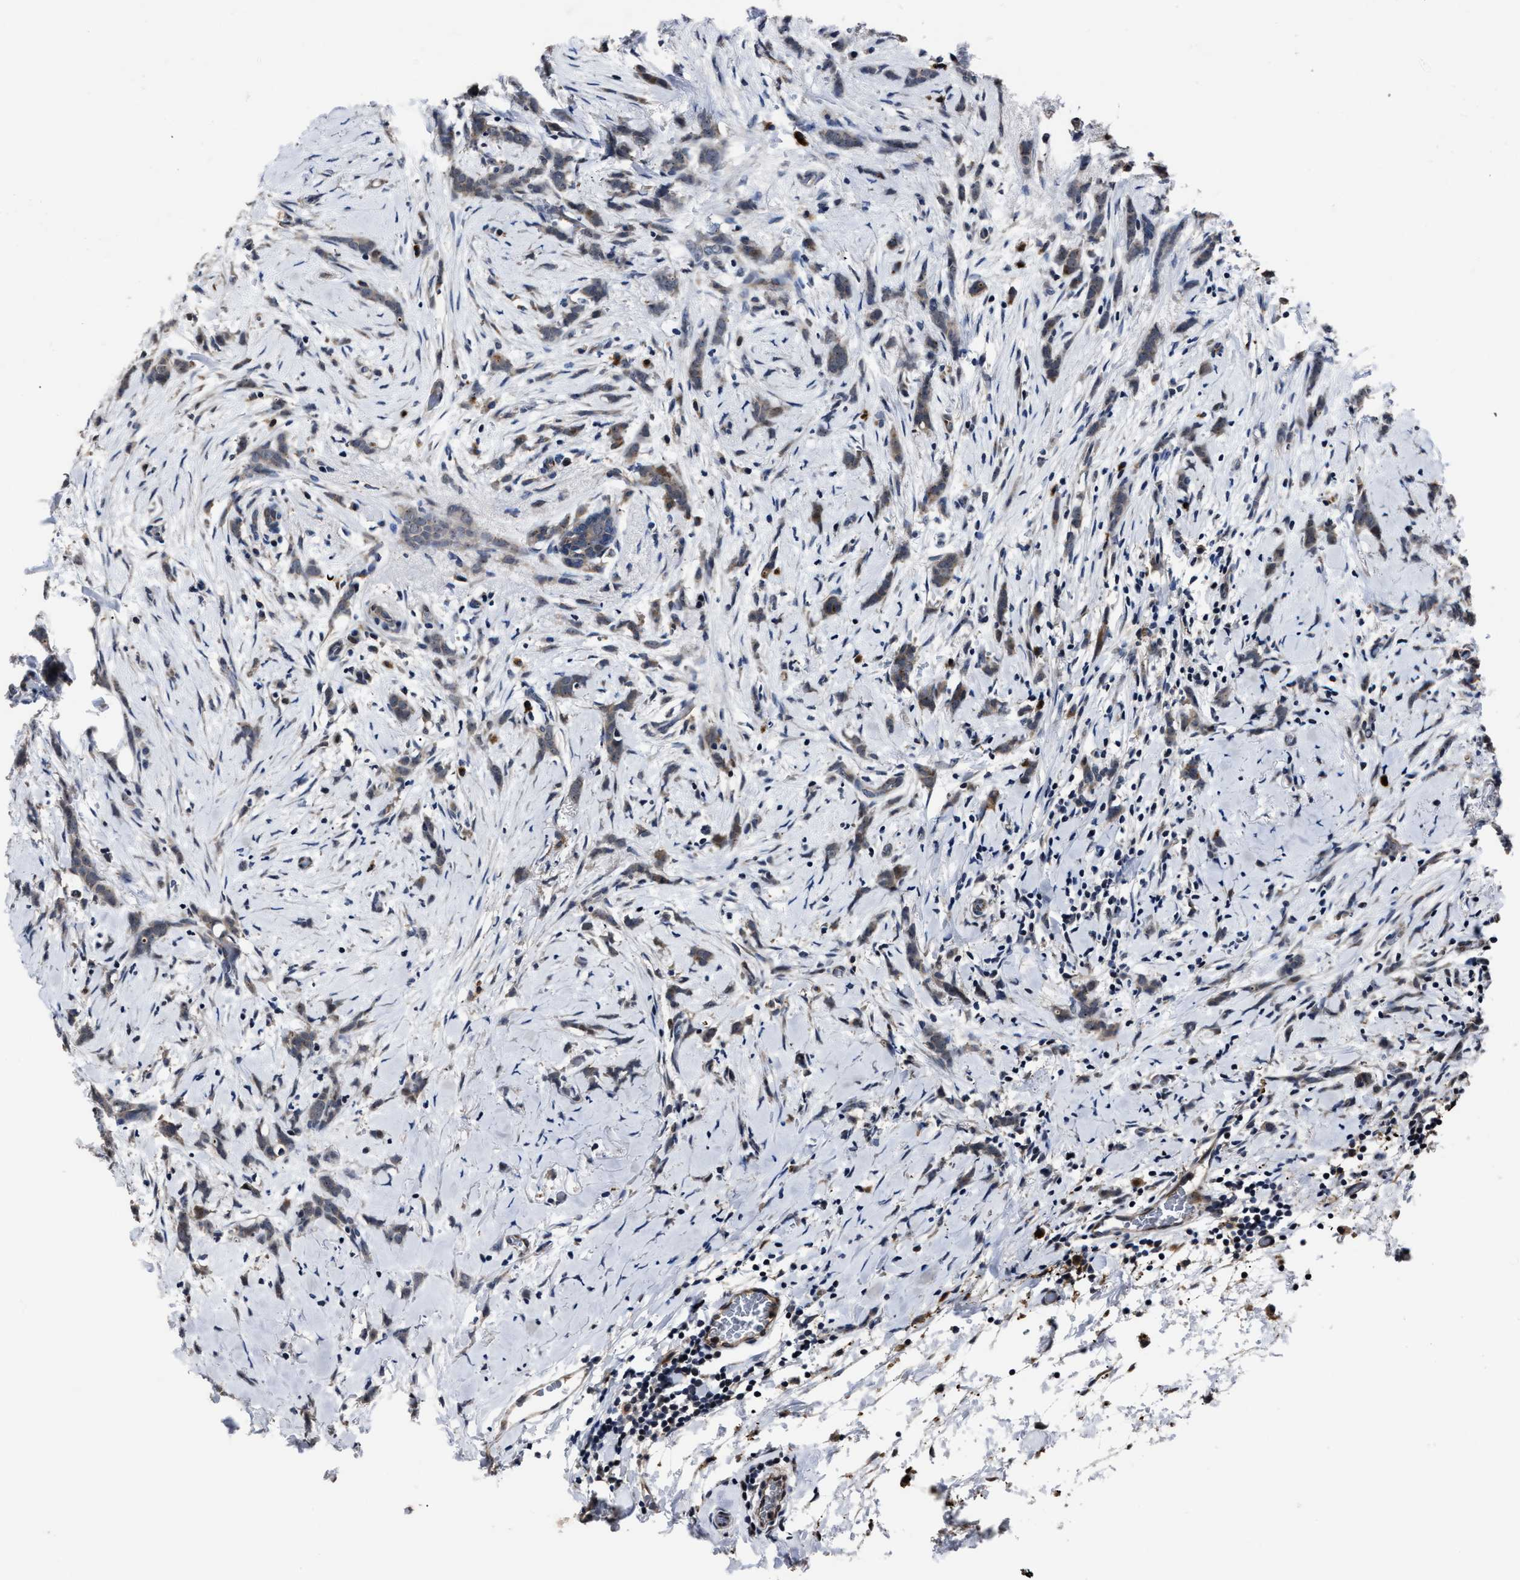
{"staining": {"intensity": "weak", "quantity": ">75%", "location": "cytoplasmic/membranous"}, "tissue": "breast cancer", "cell_type": "Tumor cells", "image_type": "cancer", "snomed": [{"axis": "morphology", "description": "Lobular carcinoma, in situ"}, {"axis": "morphology", "description": "Lobular carcinoma"}, {"axis": "topography", "description": "Breast"}], "caption": "Weak cytoplasmic/membranous staining for a protein is appreciated in about >75% of tumor cells of breast cancer (lobular carcinoma) using IHC.", "gene": "RSBN1L", "patient": {"sex": "female", "age": 41}}